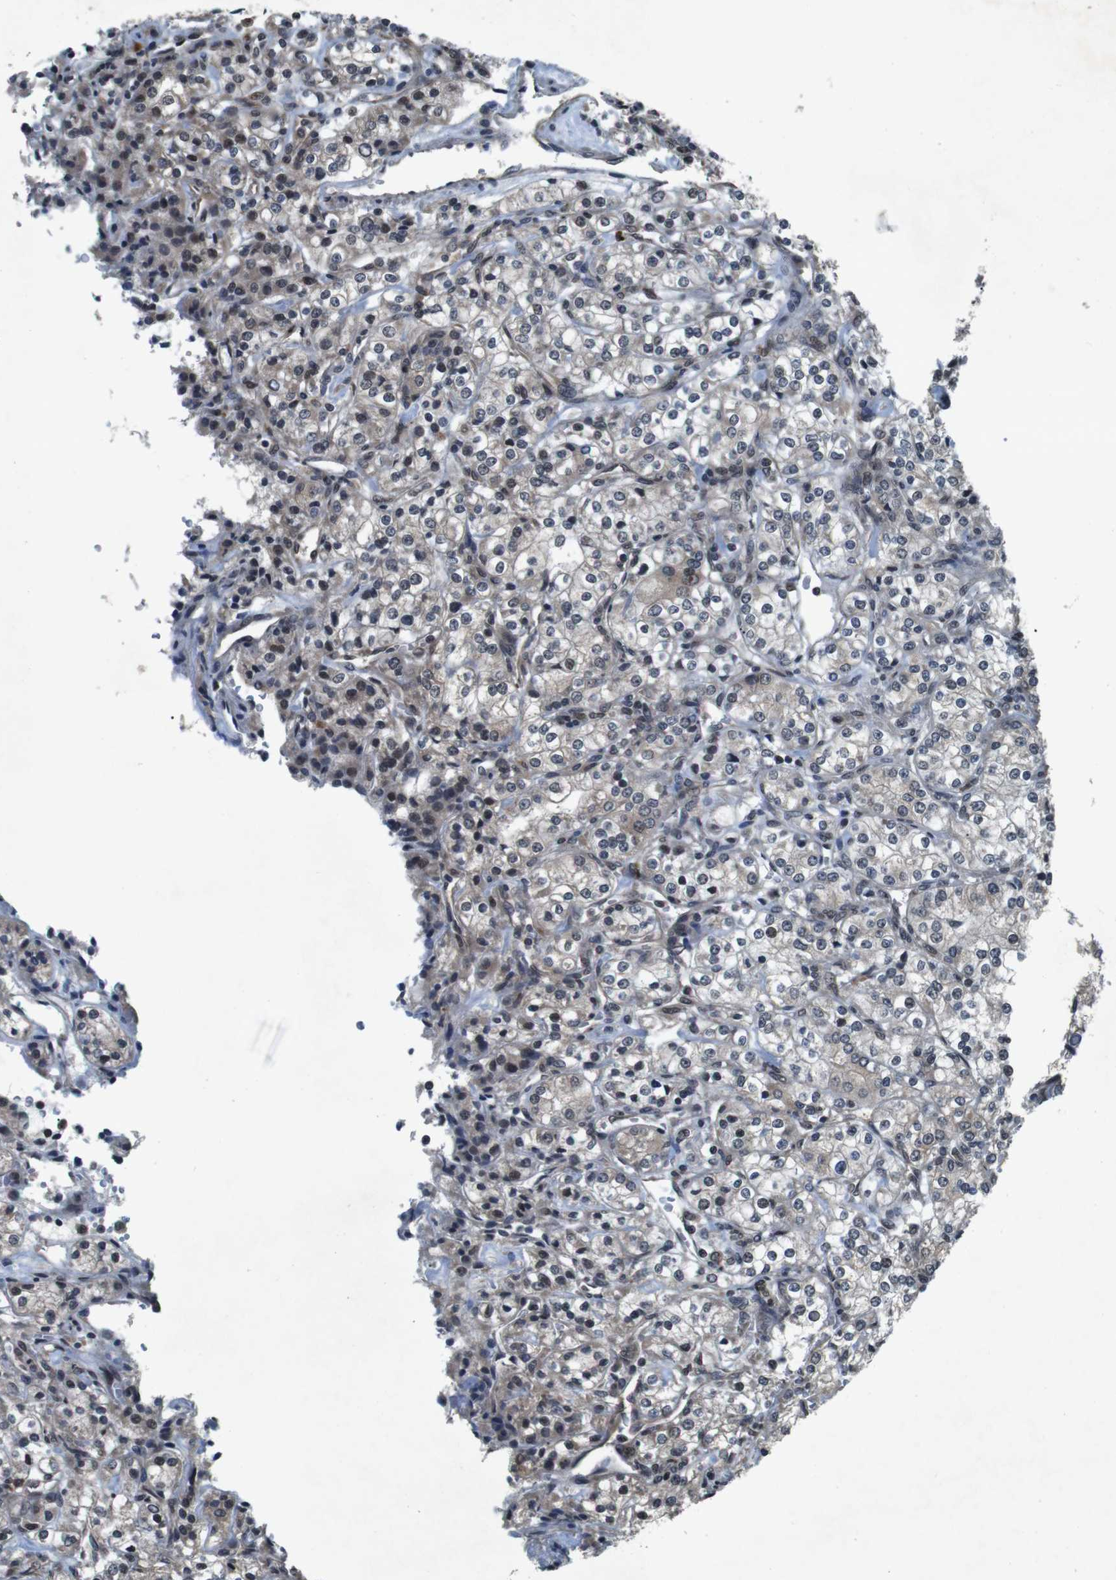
{"staining": {"intensity": "weak", "quantity": "25%-75%", "location": "cytoplasmic/membranous"}, "tissue": "renal cancer", "cell_type": "Tumor cells", "image_type": "cancer", "snomed": [{"axis": "morphology", "description": "Adenocarcinoma, NOS"}, {"axis": "topography", "description": "Kidney"}], "caption": "Immunohistochemistry staining of renal cancer, which exhibits low levels of weak cytoplasmic/membranous expression in about 25%-75% of tumor cells indicating weak cytoplasmic/membranous protein staining. The staining was performed using DAB (3,3'-diaminobenzidine) (brown) for protein detection and nuclei were counterstained in hematoxylin (blue).", "gene": "SOCS1", "patient": {"sex": "male", "age": 77}}